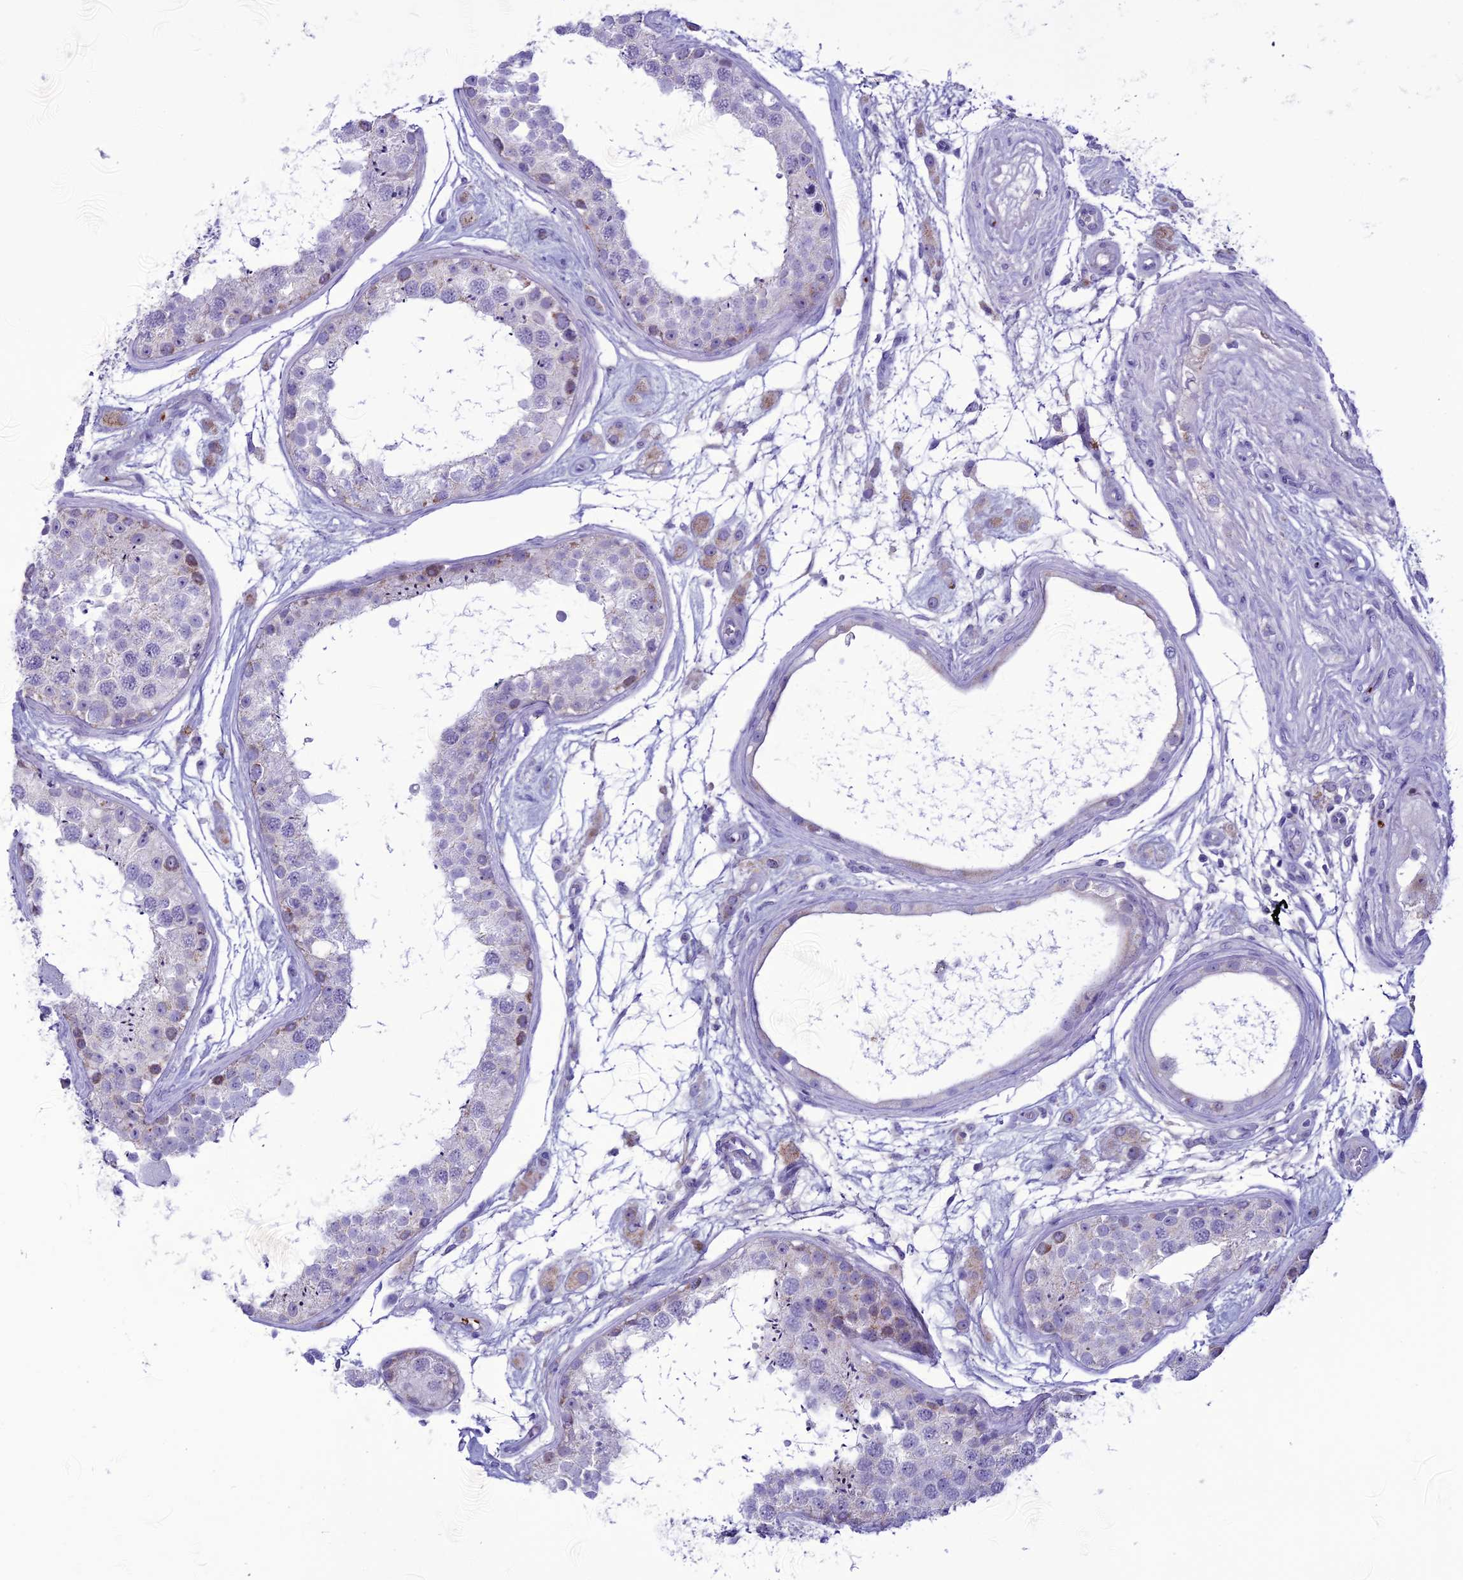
{"staining": {"intensity": "moderate", "quantity": "<25%", "location": "cytoplasmic/membranous"}, "tissue": "testis", "cell_type": "Cells in seminiferous ducts", "image_type": "normal", "snomed": [{"axis": "morphology", "description": "Normal tissue, NOS"}, {"axis": "topography", "description": "Testis"}], "caption": "Protein staining of unremarkable testis reveals moderate cytoplasmic/membranous staining in about <25% of cells in seminiferous ducts. (DAB (3,3'-diaminobenzidine) = brown stain, brightfield microscopy at high magnification).", "gene": "C21orf140", "patient": {"sex": "male", "age": 25}}